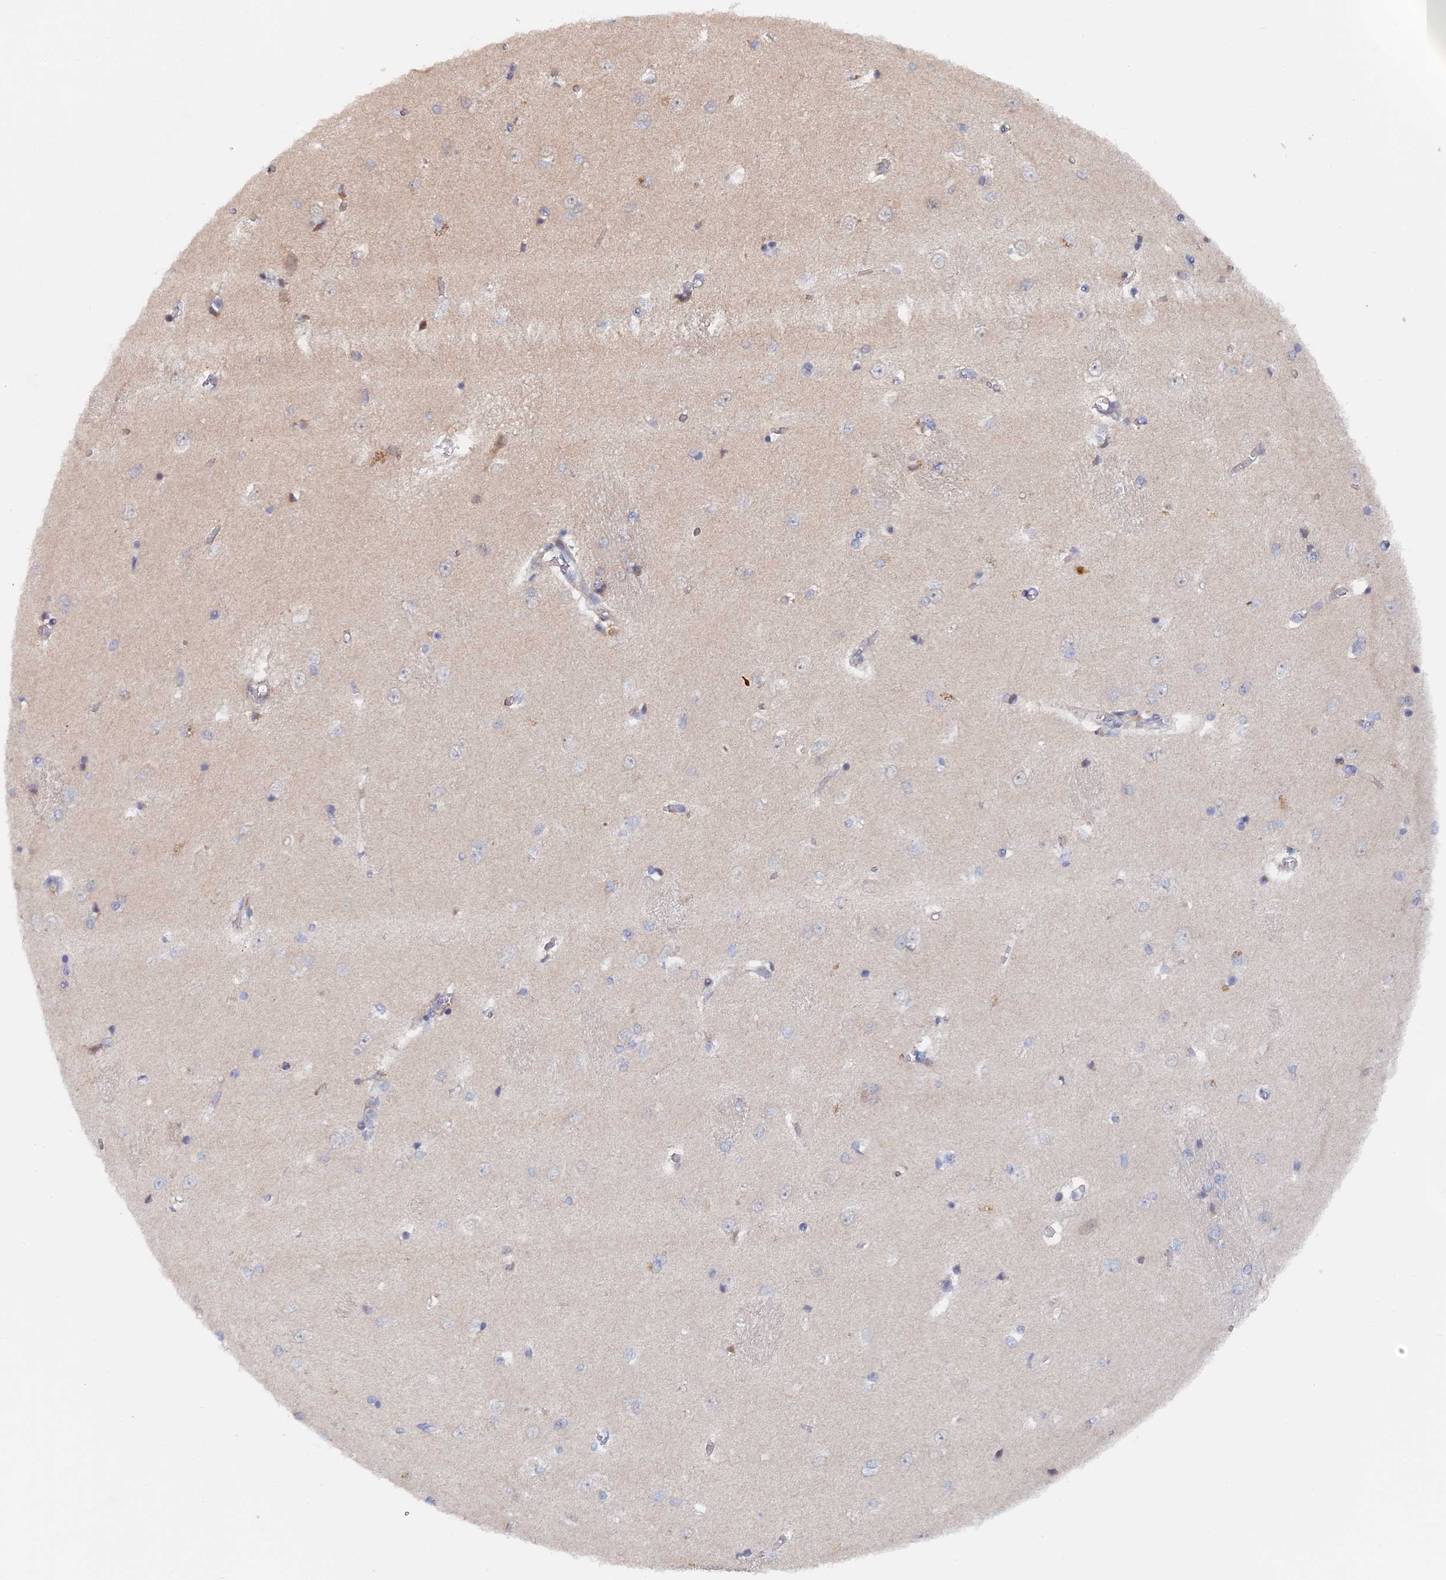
{"staining": {"intensity": "negative", "quantity": "none", "location": "none"}, "tissue": "caudate", "cell_type": "Glial cells", "image_type": "normal", "snomed": [{"axis": "morphology", "description": "Normal tissue, NOS"}, {"axis": "topography", "description": "Lateral ventricle wall"}], "caption": "IHC histopathology image of benign caudate stained for a protein (brown), which exhibits no expression in glial cells.", "gene": "ELOVL6", "patient": {"sex": "male", "age": 37}}